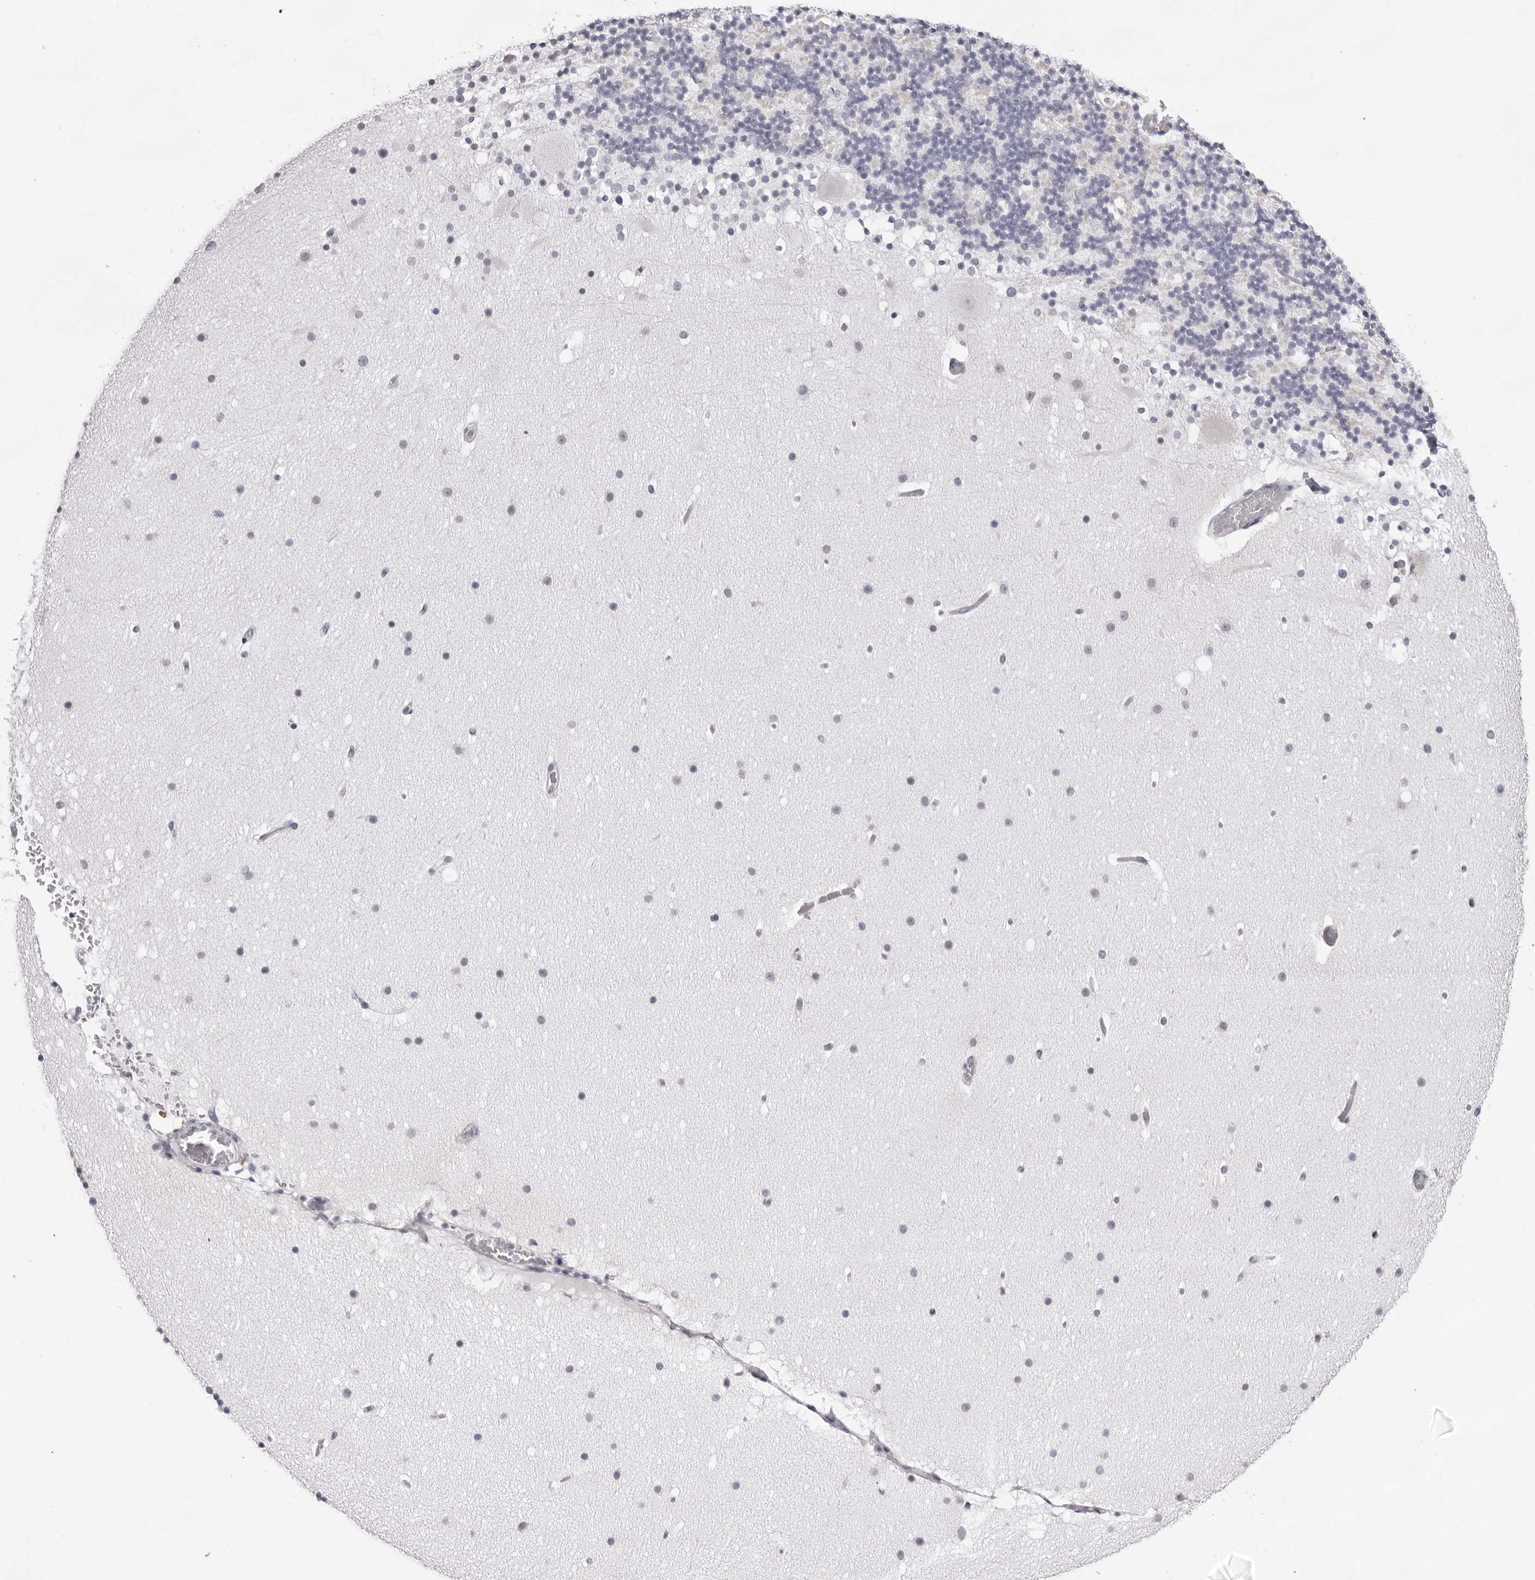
{"staining": {"intensity": "negative", "quantity": "none", "location": "none"}, "tissue": "cerebellum", "cell_type": "Cells in granular layer", "image_type": "normal", "snomed": [{"axis": "morphology", "description": "Normal tissue, NOS"}, {"axis": "topography", "description": "Cerebellum"}], "caption": "The photomicrograph displays no significant expression in cells in granular layer of cerebellum. (Stains: DAB (3,3'-diaminobenzidine) IHC with hematoxylin counter stain, Microscopy: brightfield microscopy at high magnification).", "gene": "SMIM2", "patient": {"sex": "male", "age": 57}}